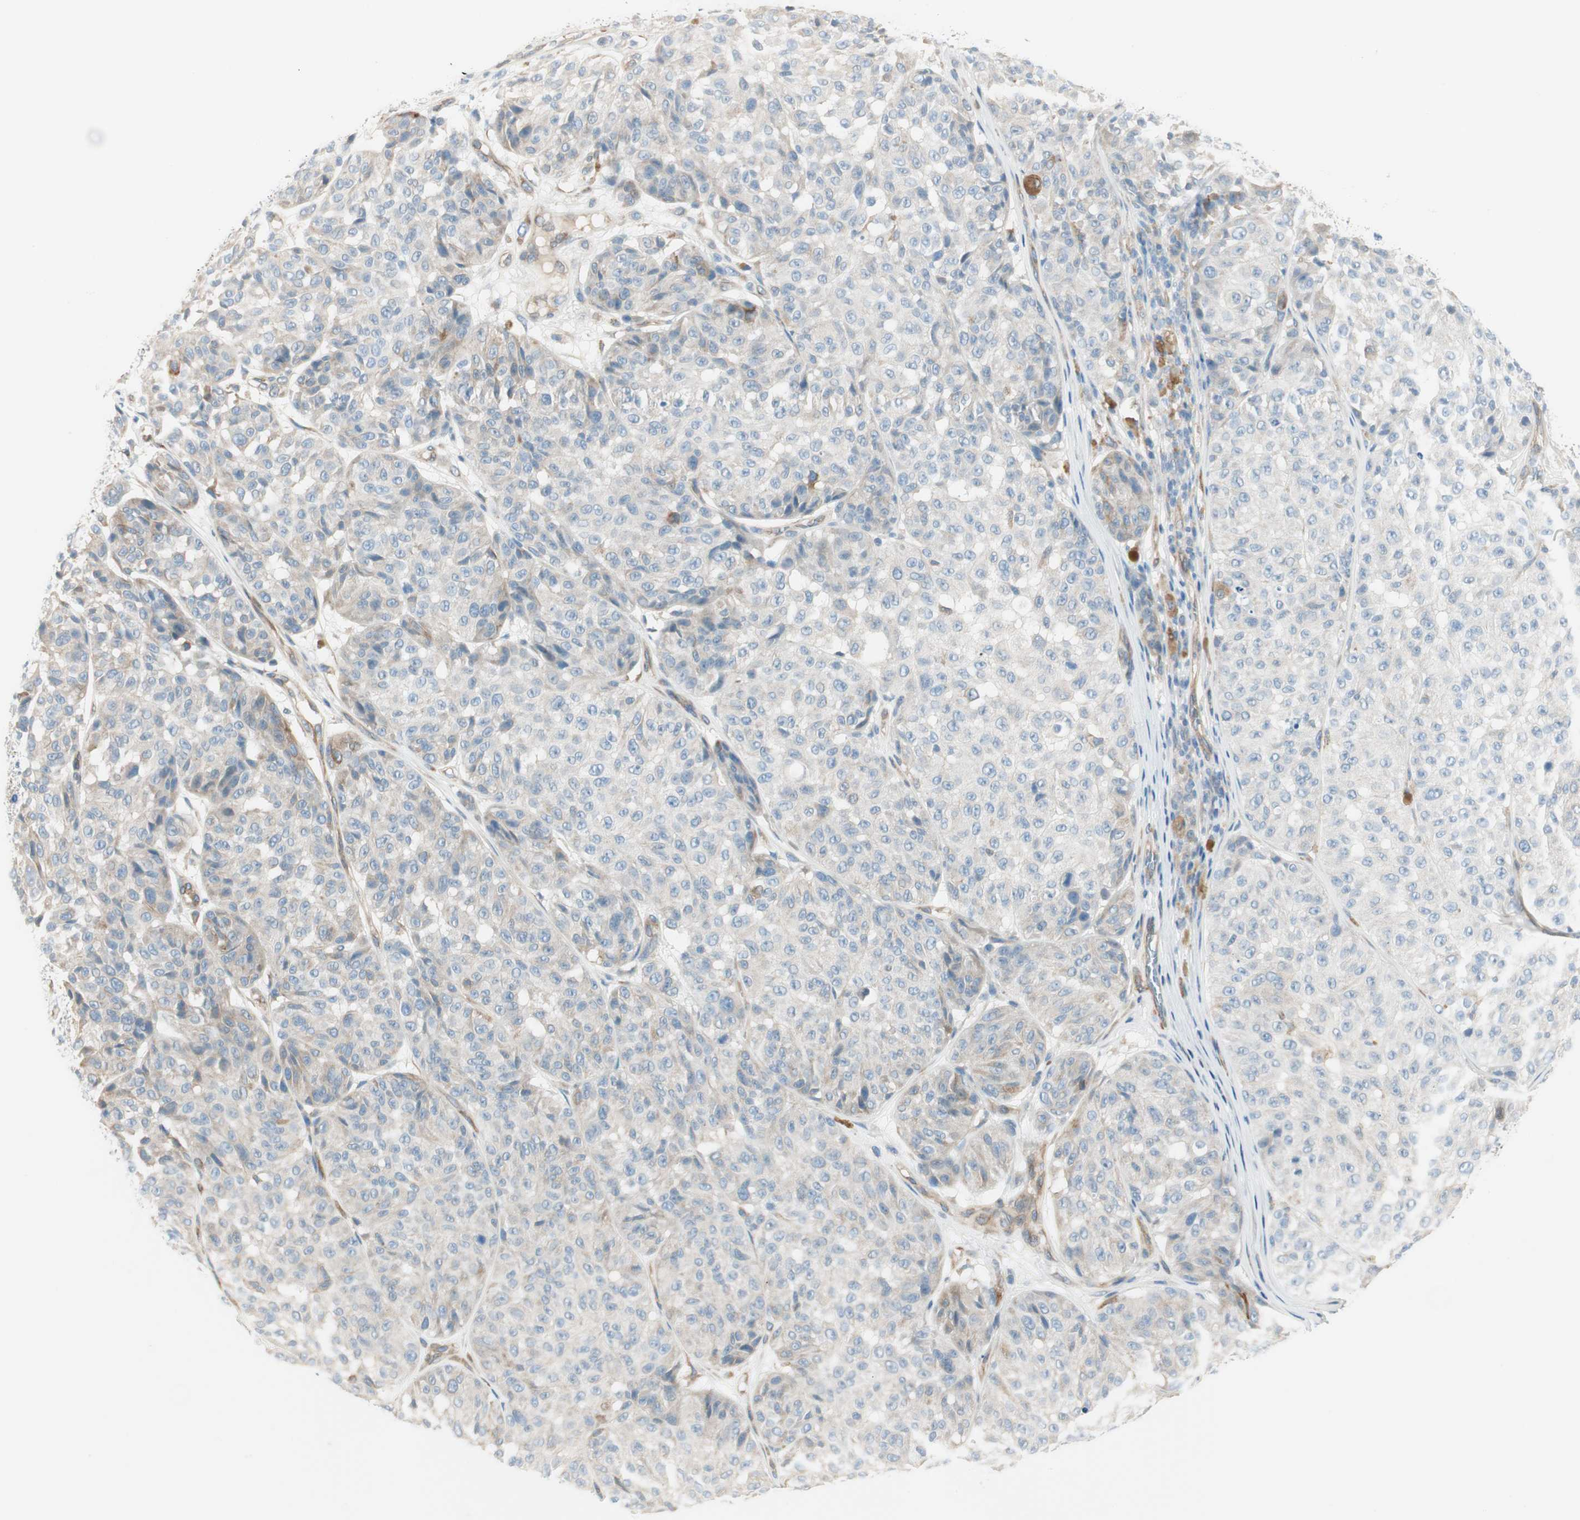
{"staining": {"intensity": "moderate", "quantity": "<25%", "location": "cytoplasmic/membranous"}, "tissue": "melanoma", "cell_type": "Tumor cells", "image_type": "cancer", "snomed": [{"axis": "morphology", "description": "Malignant melanoma, NOS"}, {"axis": "topography", "description": "Skin"}], "caption": "This photomicrograph exhibits malignant melanoma stained with immunohistochemistry to label a protein in brown. The cytoplasmic/membranous of tumor cells show moderate positivity for the protein. Nuclei are counter-stained blue.", "gene": "CDK3", "patient": {"sex": "female", "age": 46}}